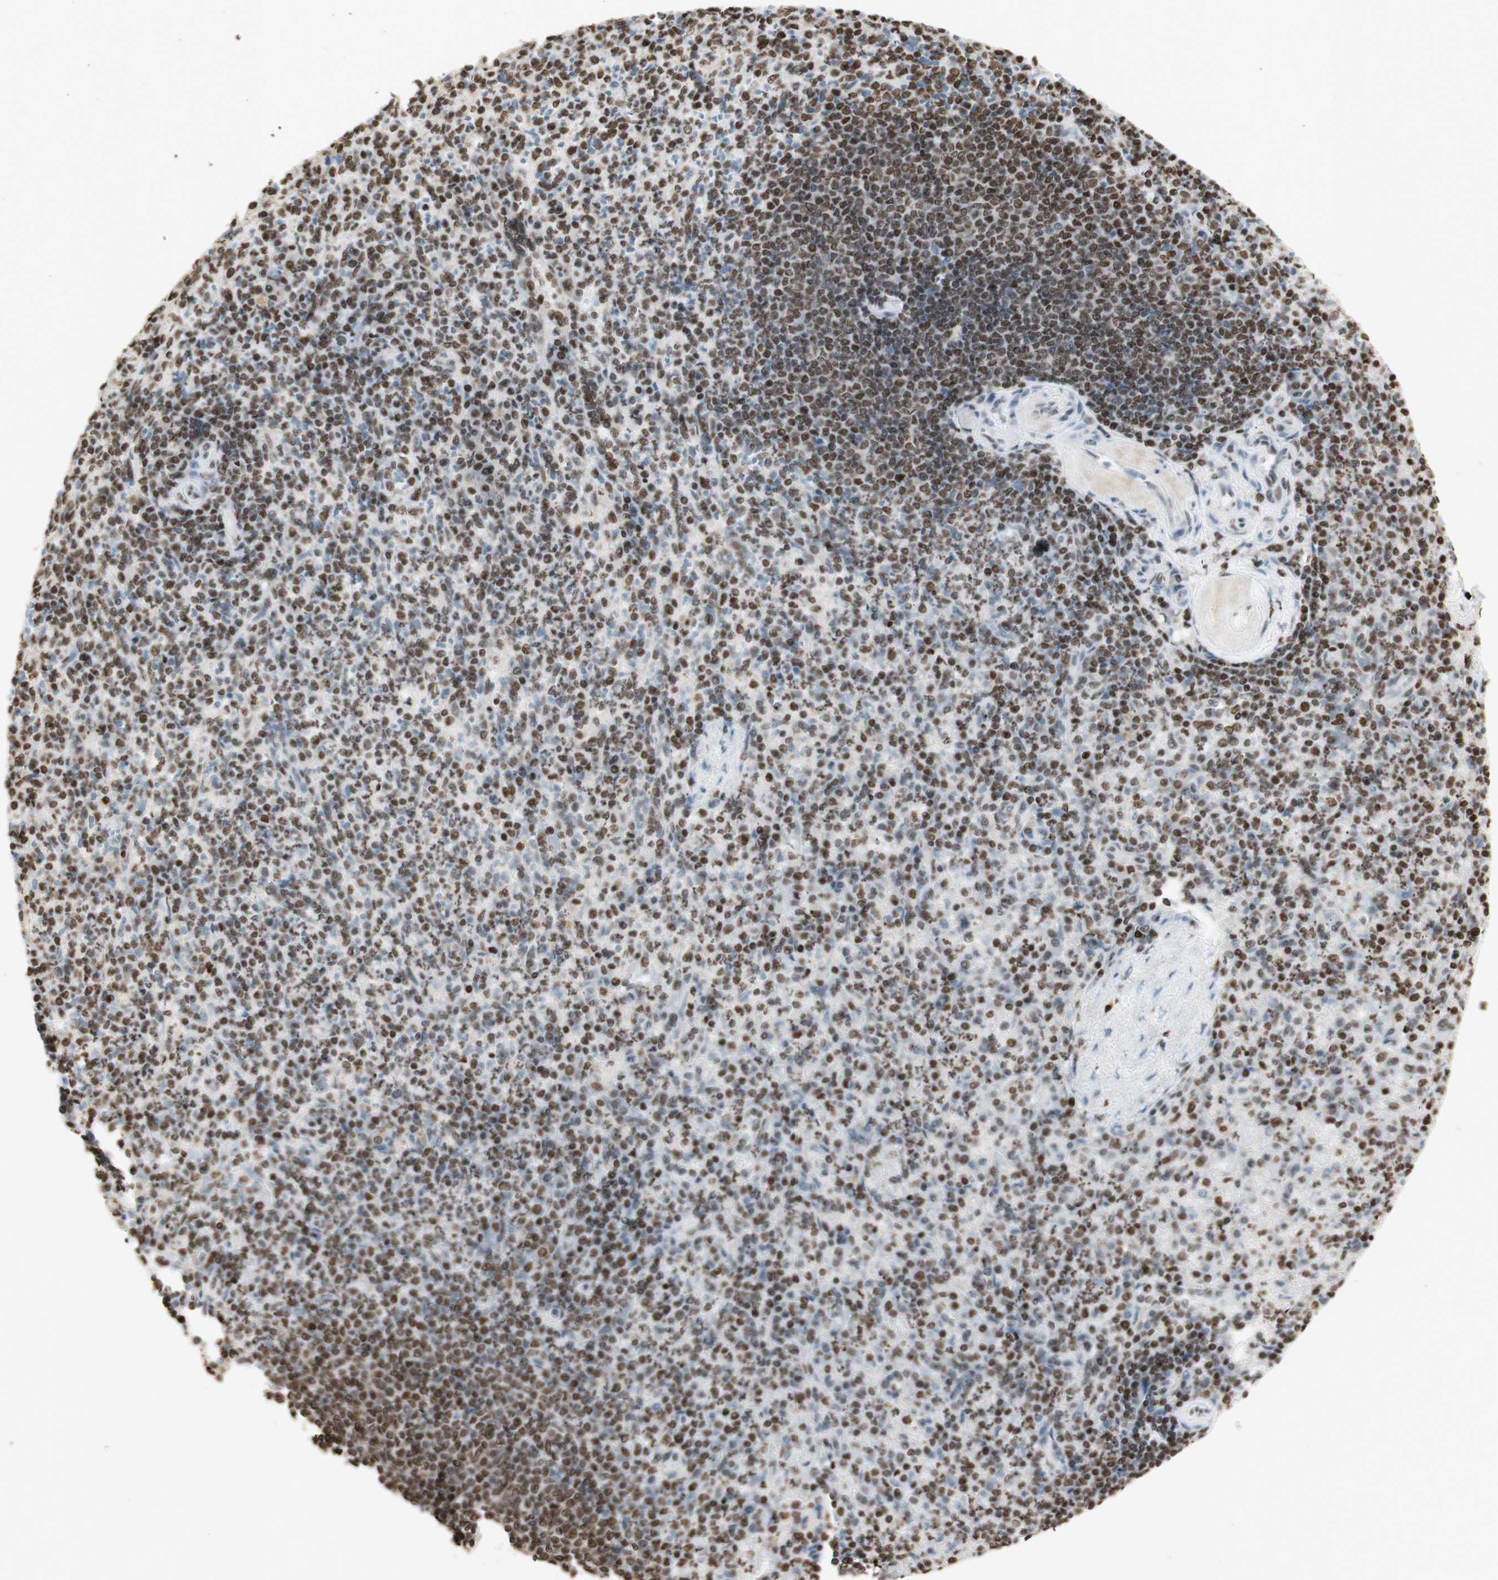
{"staining": {"intensity": "strong", "quantity": ">75%", "location": "nuclear"}, "tissue": "spleen", "cell_type": "Cells in red pulp", "image_type": "normal", "snomed": [{"axis": "morphology", "description": "Normal tissue, NOS"}, {"axis": "topography", "description": "Spleen"}], "caption": "Cells in red pulp demonstrate high levels of strong nuclear expression in about >75% of cells in benign spleen.", "gene": "HNRNPA2B1", "patient": {"sex": "female", "age": 74}}